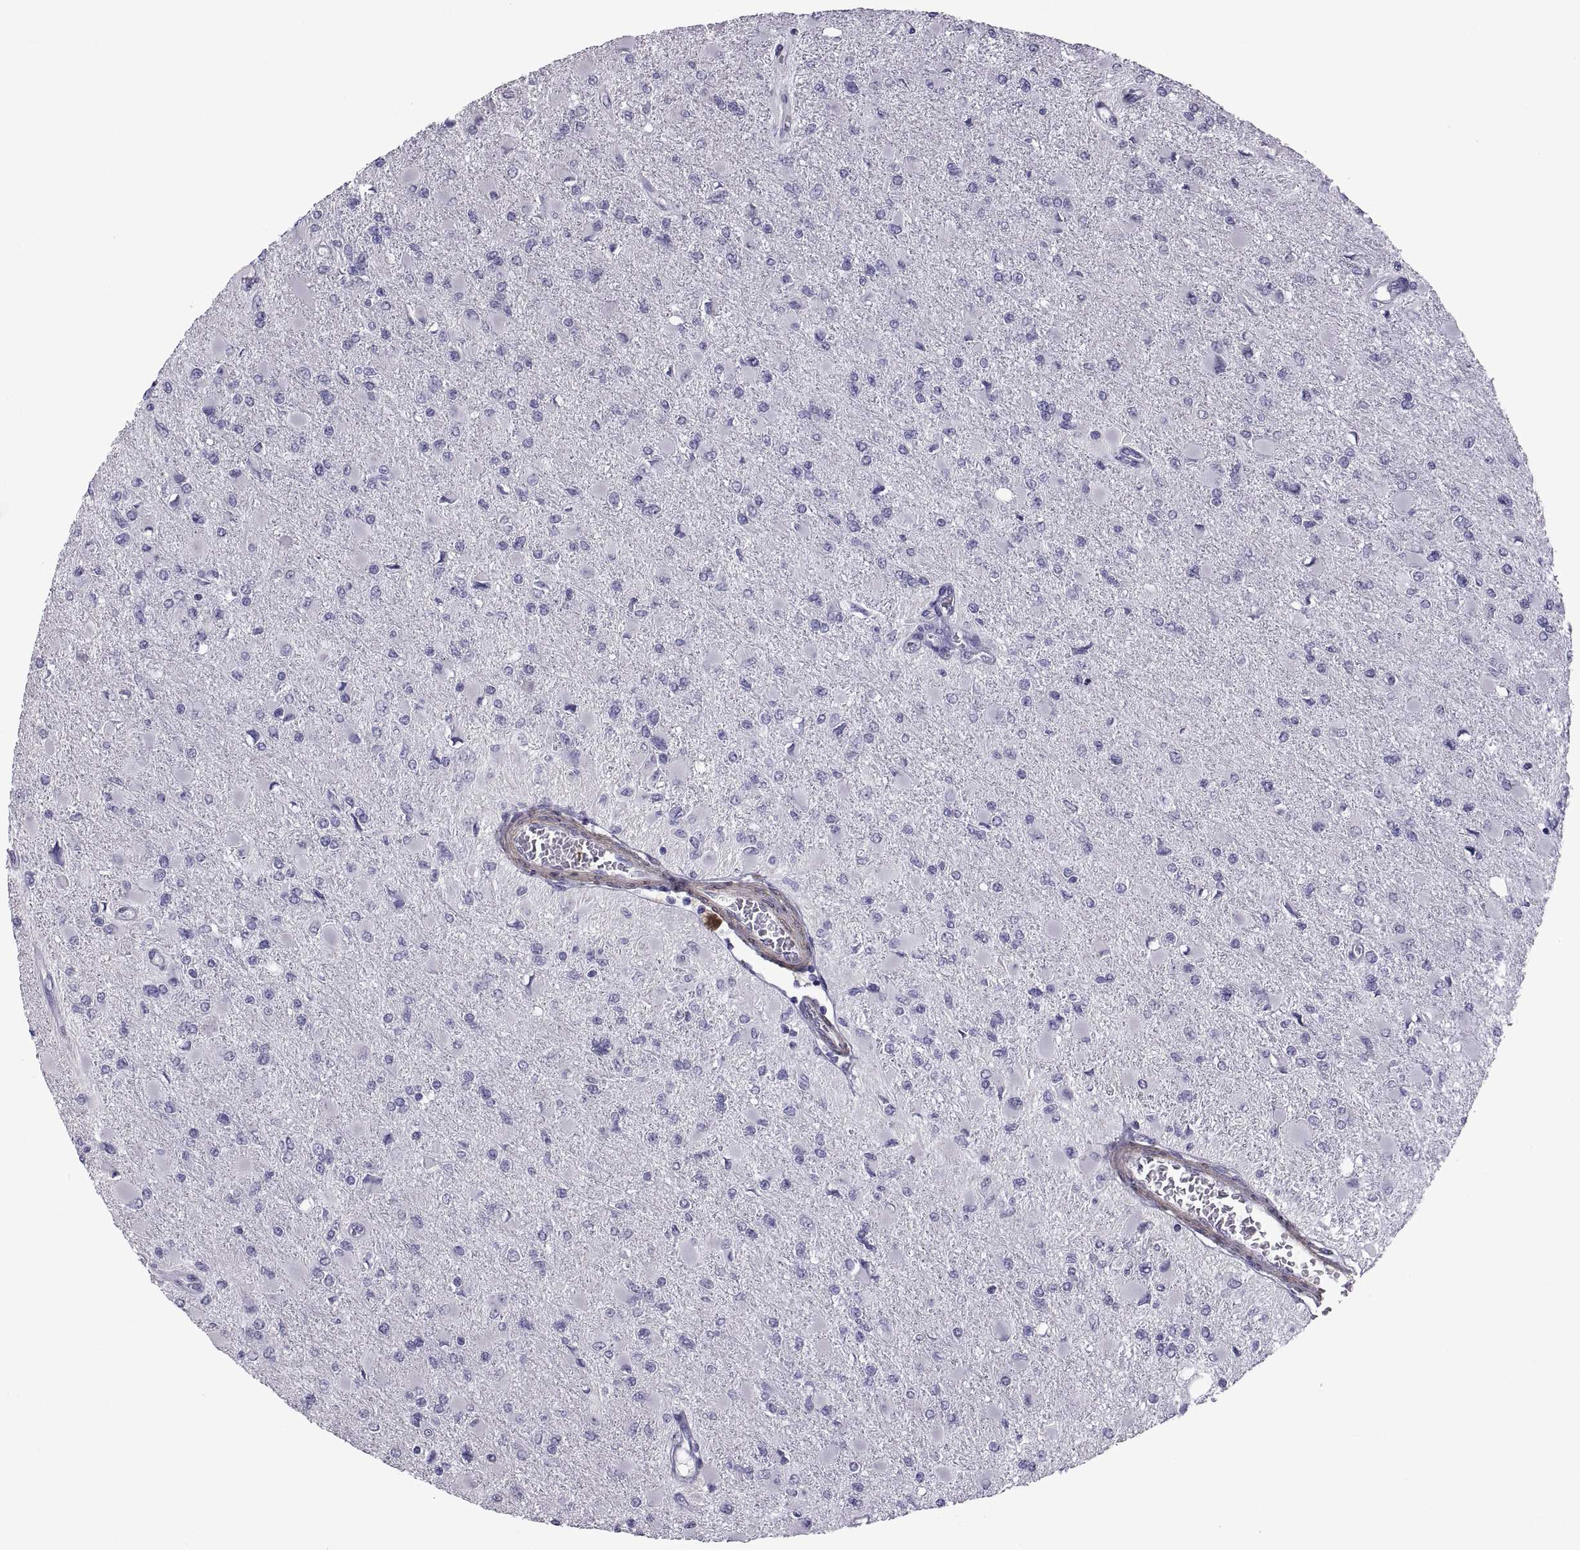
{"staining": {"intensity": "negative", "quantity": "none", "location": "none"}, "tissue": "glioma", "cell_type": "Tumor cells", "image_type": "cancer", "snomed": [{"axis": "morphology", "description": "Glioma, malignant, High grade"}, {"axis": "topography", "description": "Cerebral cortex"}], "caption": "Immunohistochemistry image of neoplastic tissue: human glioma stained with DAB (3,3'-diaminobenzidine) demonstrates no significant protein expression in tumor cells.", "gene": "MAGEB1", "patient": {"sex": "female", "age": 36}}